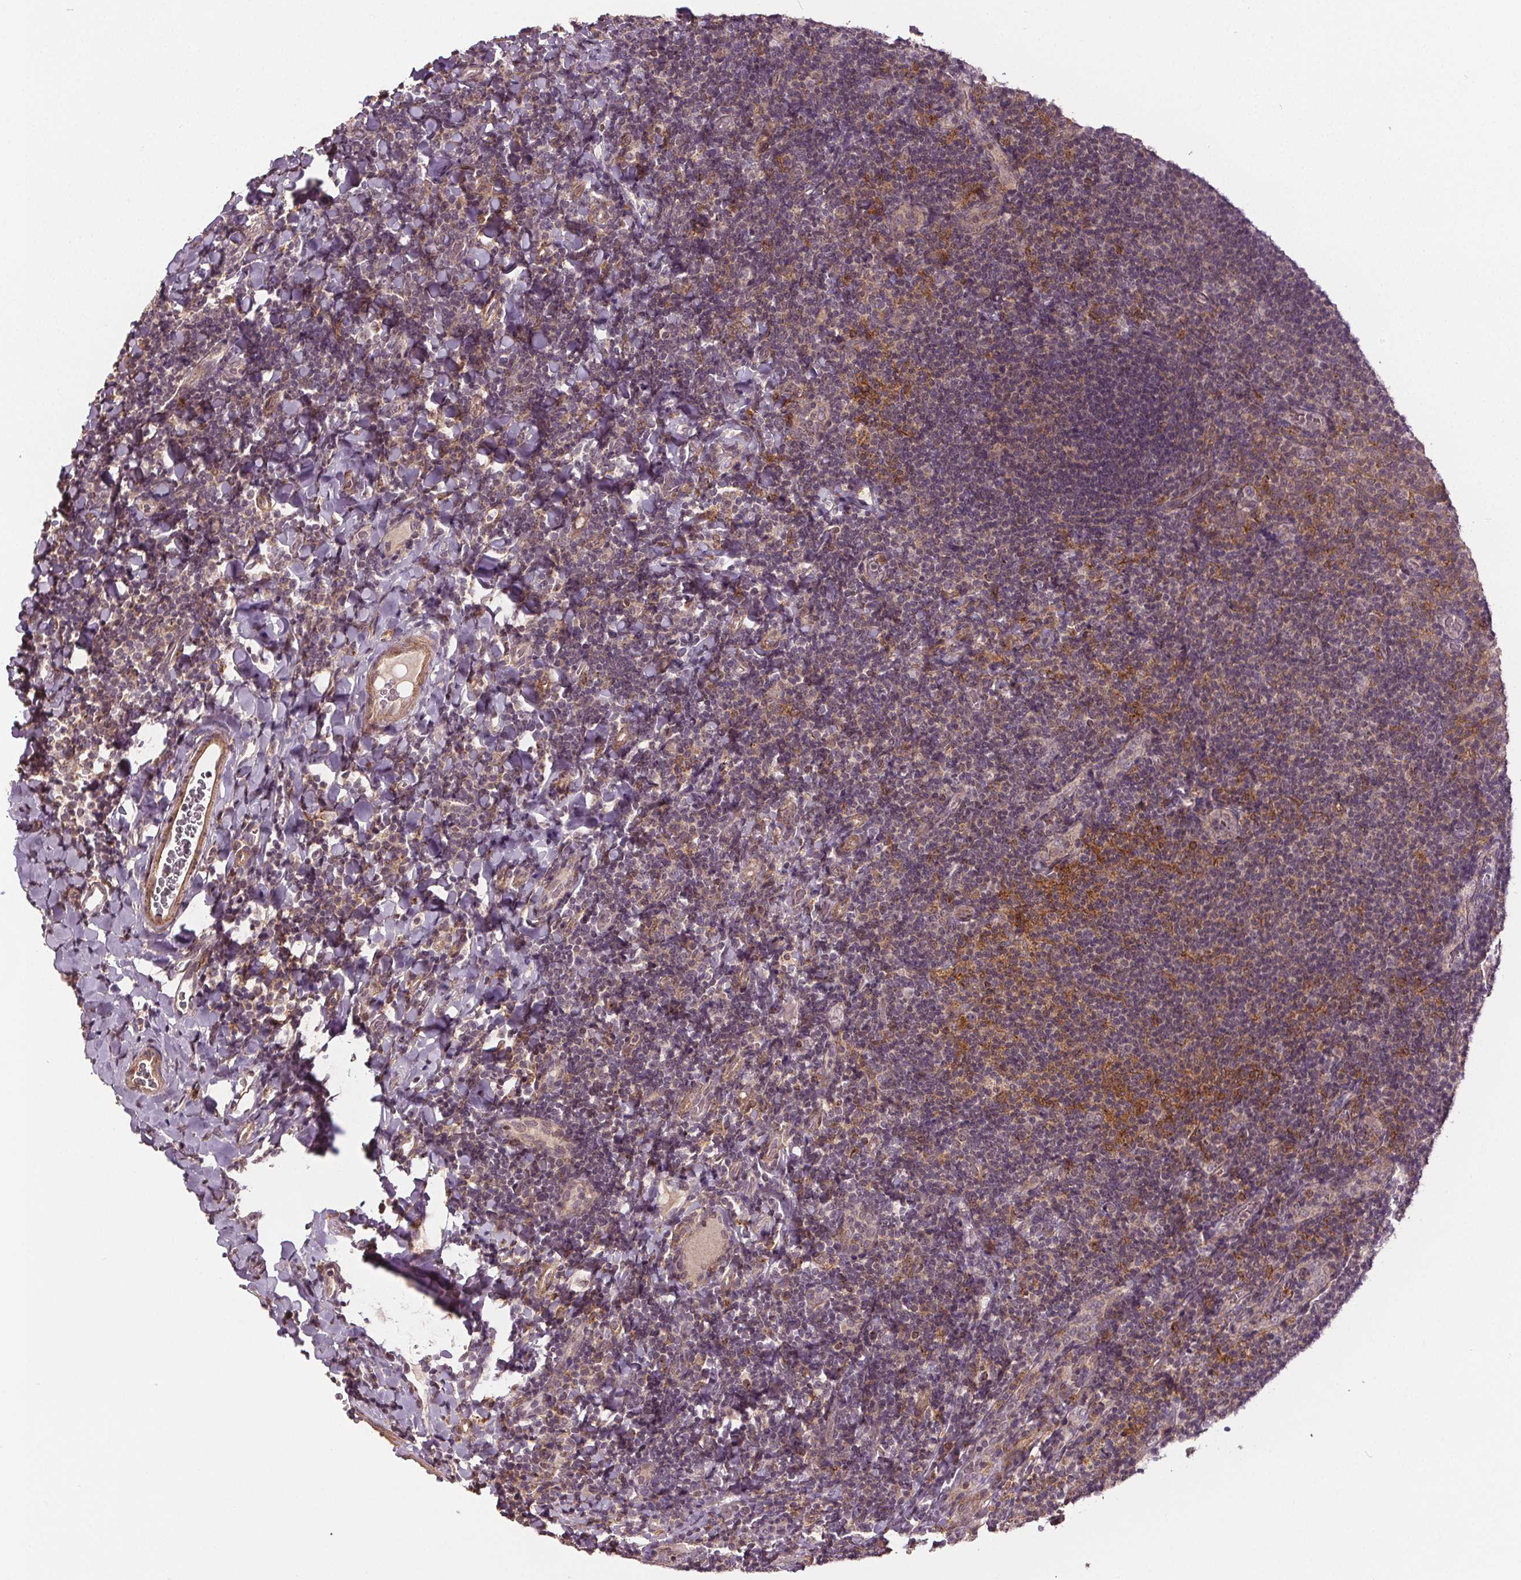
{"staining": {"intensity": "moderate", "quantity": "<25%", "location": "cytoplasmic/membranous"}, "tissue": "tonsil", "cell_type": "Germinal center cells", "image_type": "normal", "snomed": [{"axis": "morphology", "description": "Normal tissue, NOS"}, {"axis": "topography", "description": "Tonsil"}], "caption": "Immunohistochemistry of unremarkable human tonsil reveals low levels of moderate cytoplasmic/membranous expression in about <25% of germinal center cells. Using DAB (brown) and hematoxylin (blue) stains, captured at high magnification using brightfield microscopy.", "gene": "EPHB3", "patient": {"sex": "male", "age": 17}}